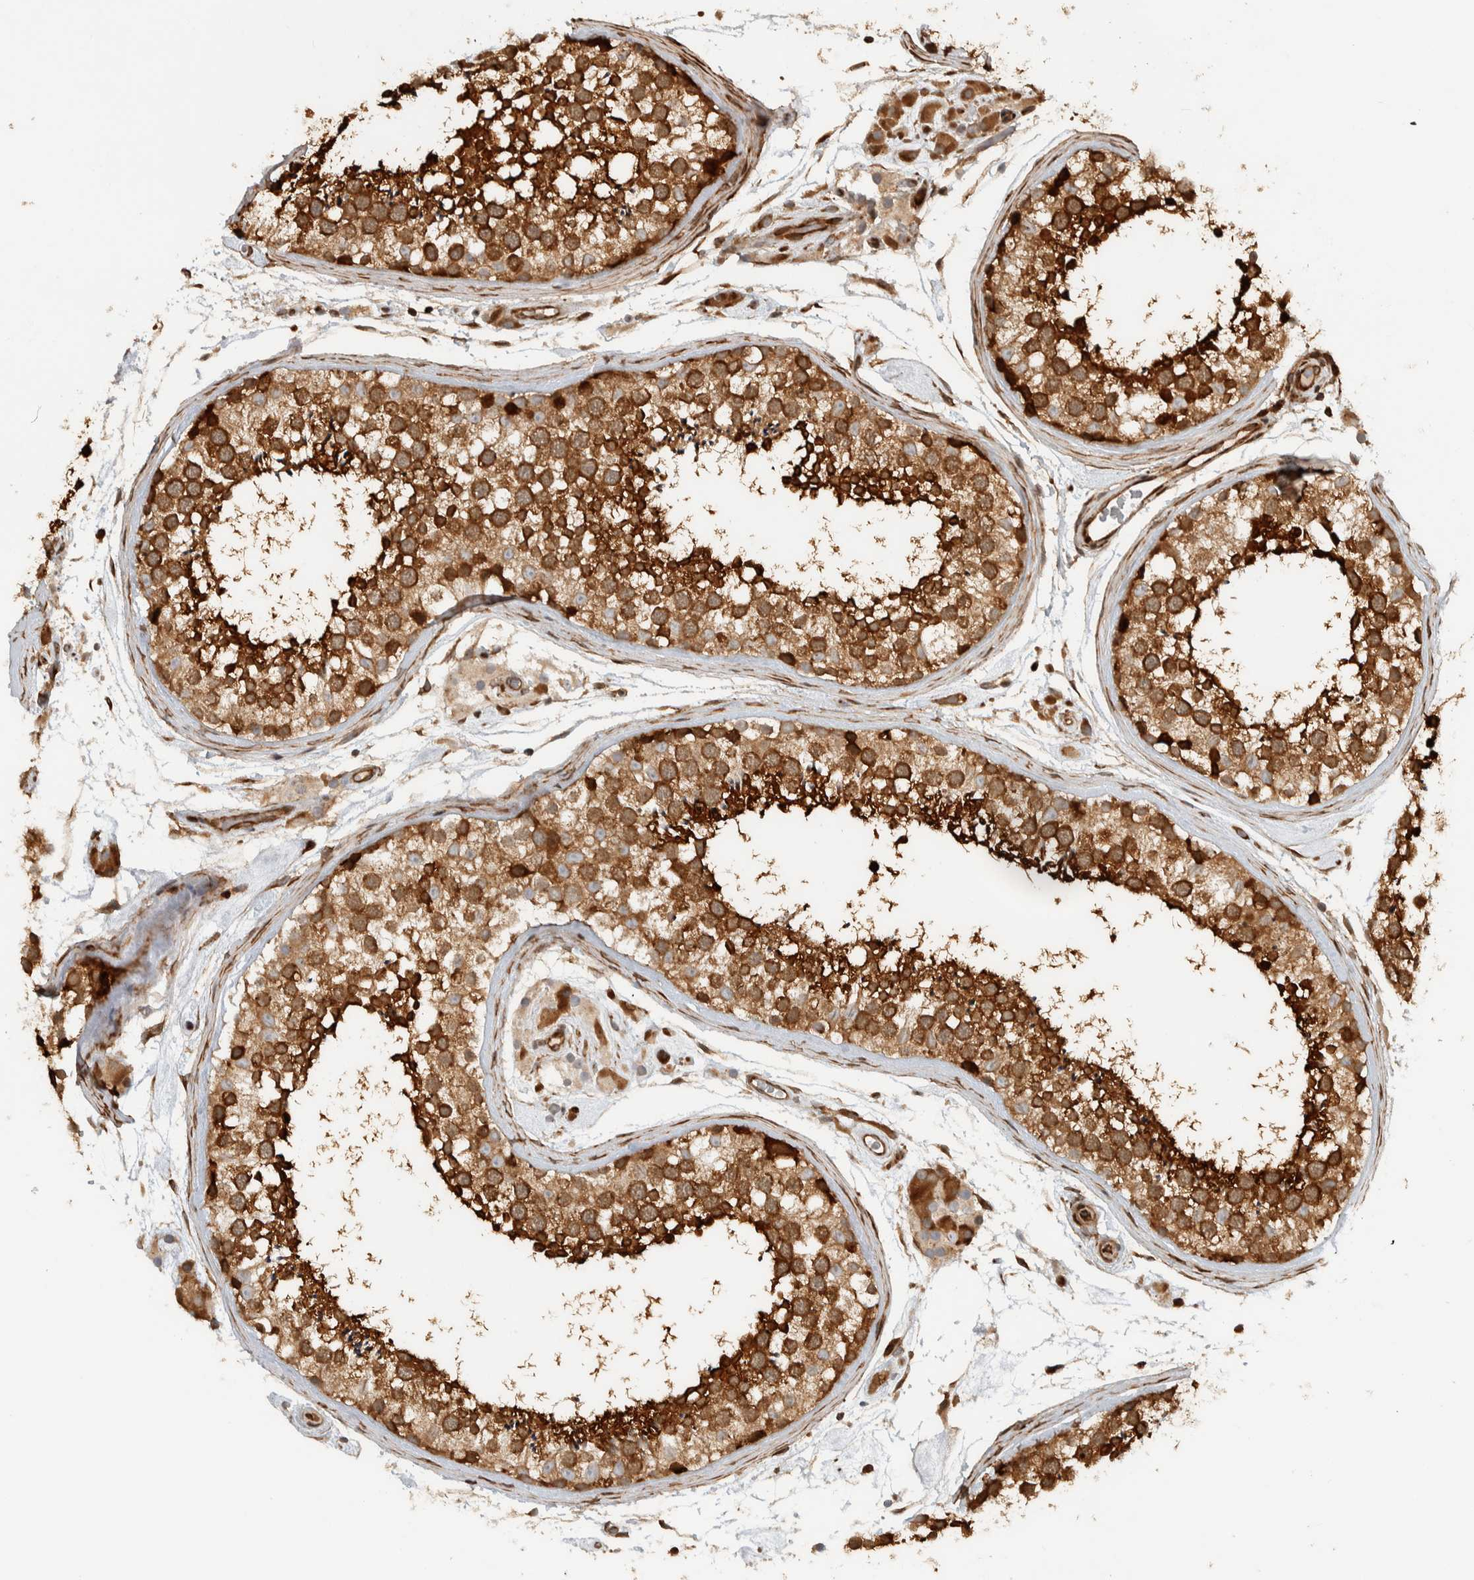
{"staining": {"intensity": "strong", "quantity": ">75%", "location": "cytoplasmic/membranous"}, "tissue": "testis", "cell_type": "Cells in seminiferous ducts", "image_type": "normal", "snomed": [{"axis": "morphology", "description": "Normal tissue, NOS"}, {"axis": "topography", "description": "Testis"}], "caption": "Immunohistochemistry (IHC) of benign testis shows high levels of strong cytoplasmic/membranous expression in approximately >75% of cells in seminiferous ducts.", "gene": "CNTROB", "patient": {"sex": "male", "age": 46}}